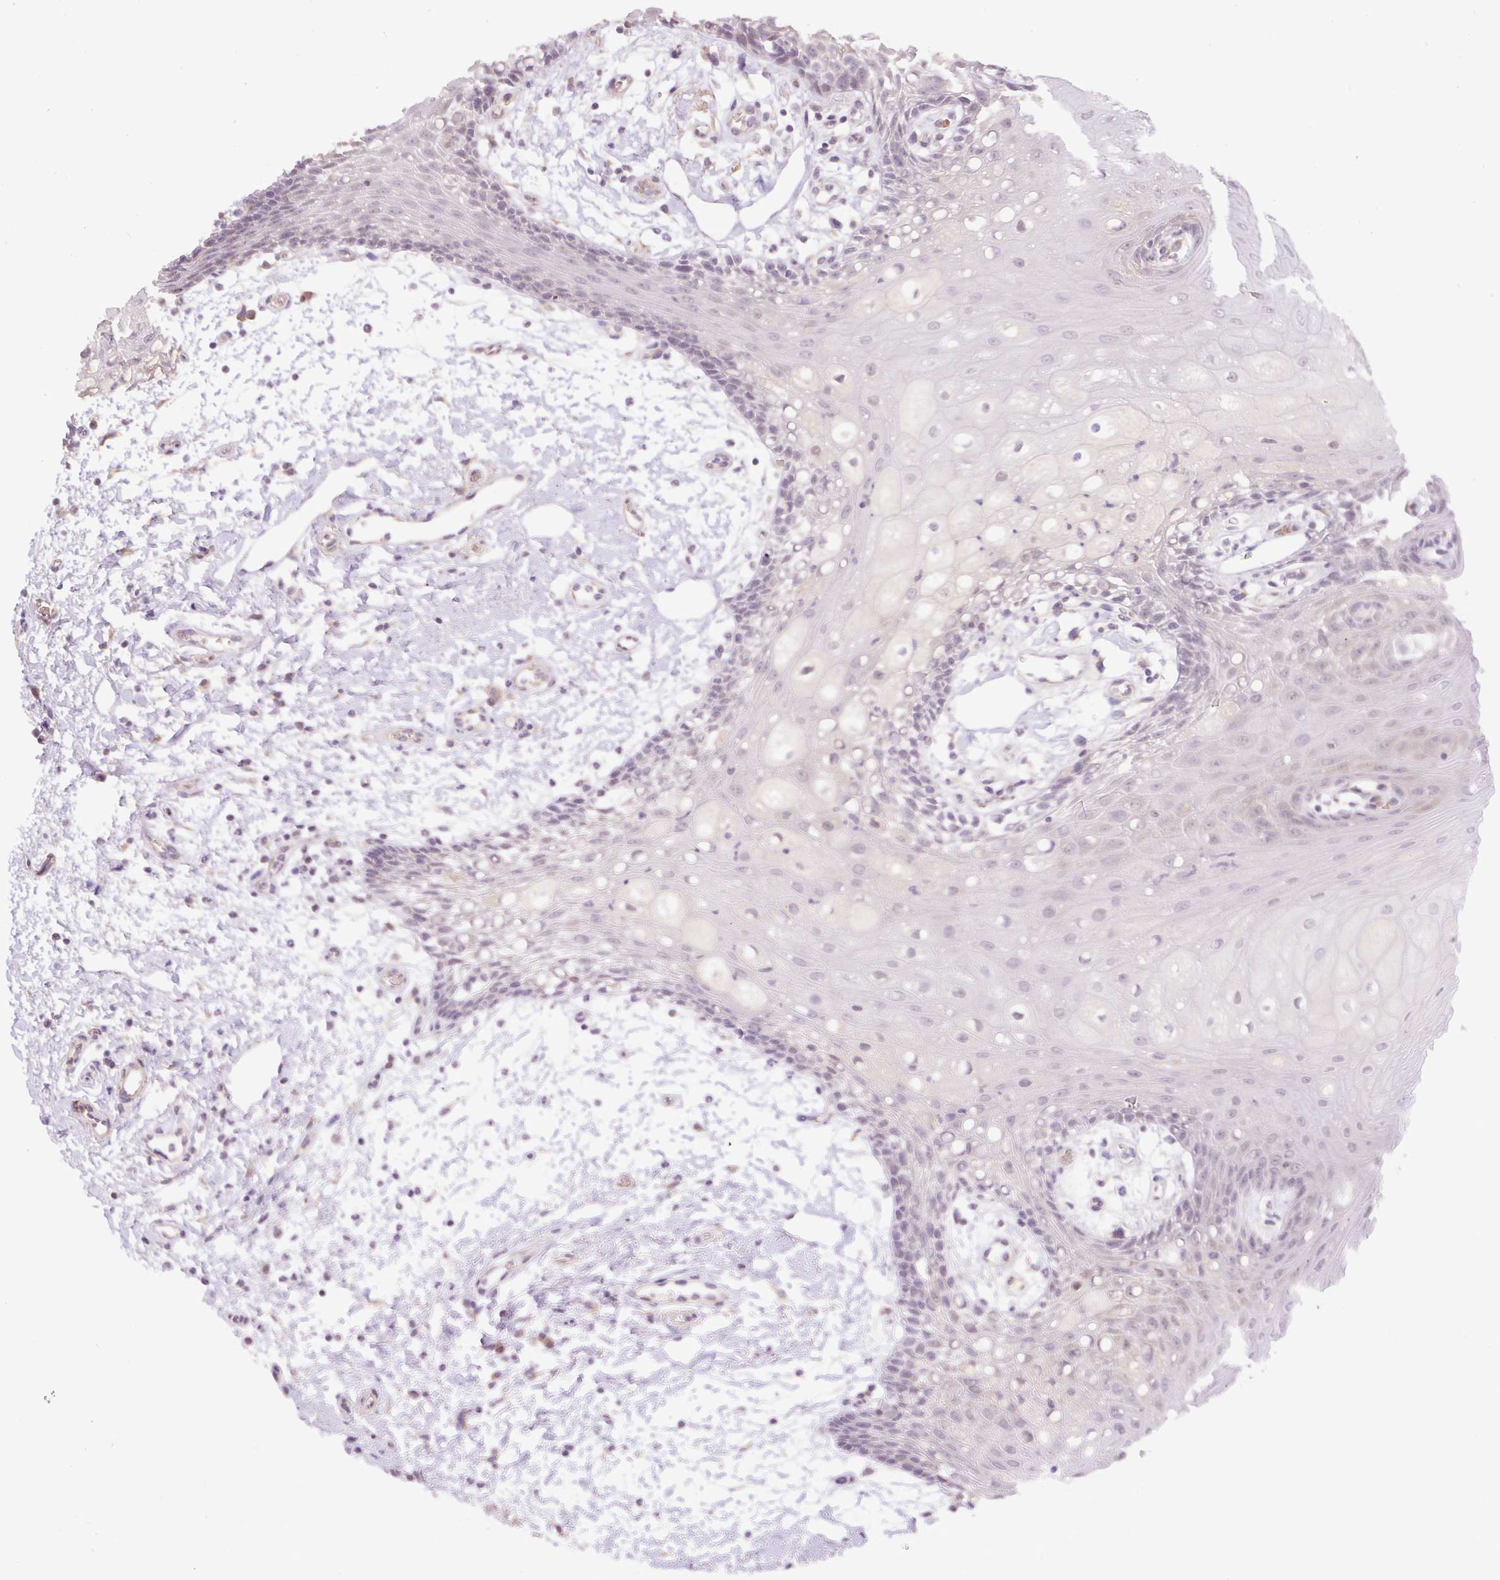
{"staining": {"intensity": "weak", "quantity": "<25%", "location": "cytoplasmic/membranous"}, "tissue": "oral mucosa", "cell_type": "Squamous epithelial cells", "image_type": "normal", "snomed": [{"axis": "morphology", "description": "Normal tissue, NOS"}, {"axis": "topography", "description": "Oral tissue"}], "caption": "Immunohistochemistry (IHC) photomicrograph of benign human oral mucosa stained for a protein (brown), which shows no positivity in squamous epithelial cells.", "gene": "HABP4", "patient": {"sex": "female", "age": 59}}